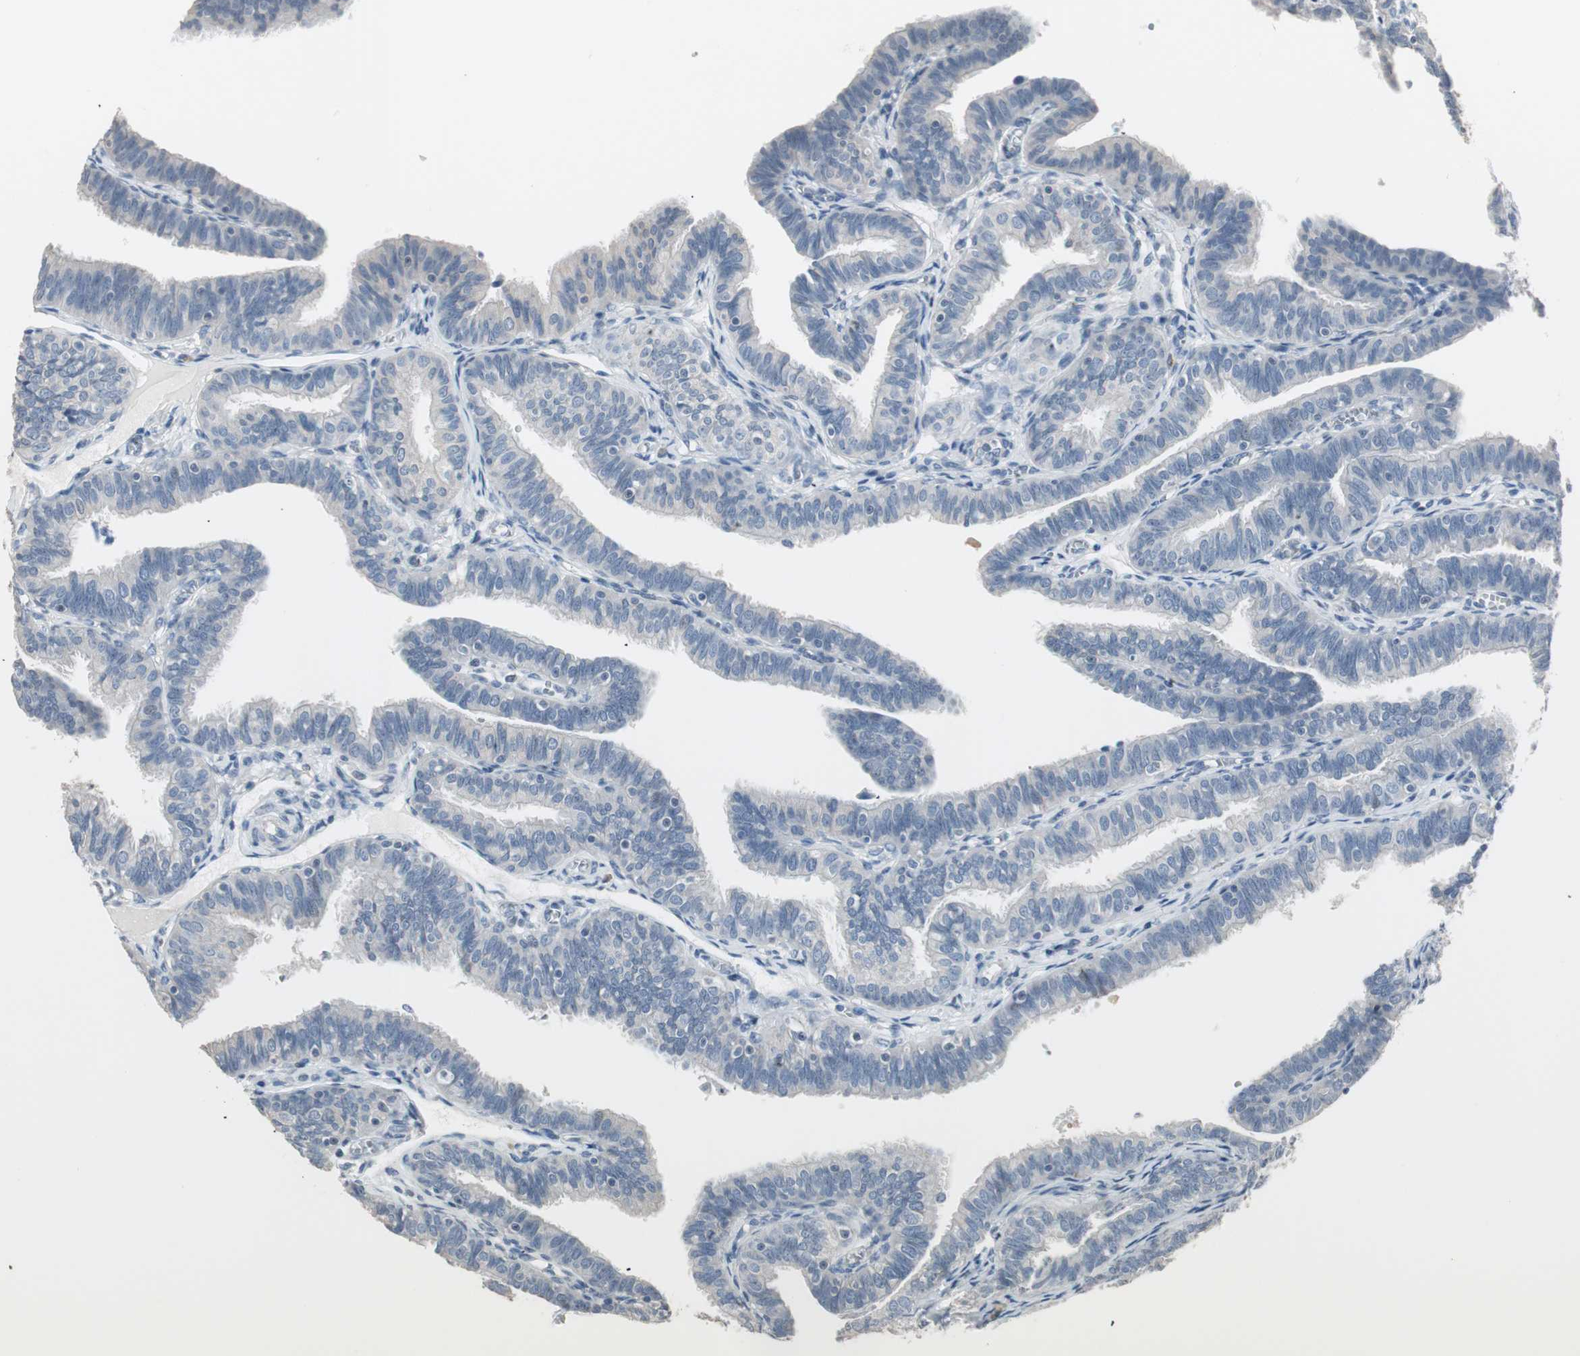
{"staining": {"intensity": "weak", "quantity": "<25%", "location": "cytoplasmic/membranous"}, "tissue": "fallopian tube", "cell_type": "Glandular cells", "image_type": "normal", "snomed": [{"axis": "morphology", "description": "Normal tissue, NOS"}, {"axis": "topography", "description": "Fallopian tube"}], "caption": "IHC of benign fallopian tube displays no expression in glandular cells. The staining was performed using DAB (3,3'-diaminobenzidine) to visualize the protein expression in brown, while the nuclei were stained in blue with hematoxylin (Magnification: 20x).", "gene": "PDZK1", "patient": {"sex": "female", "age": 46}}